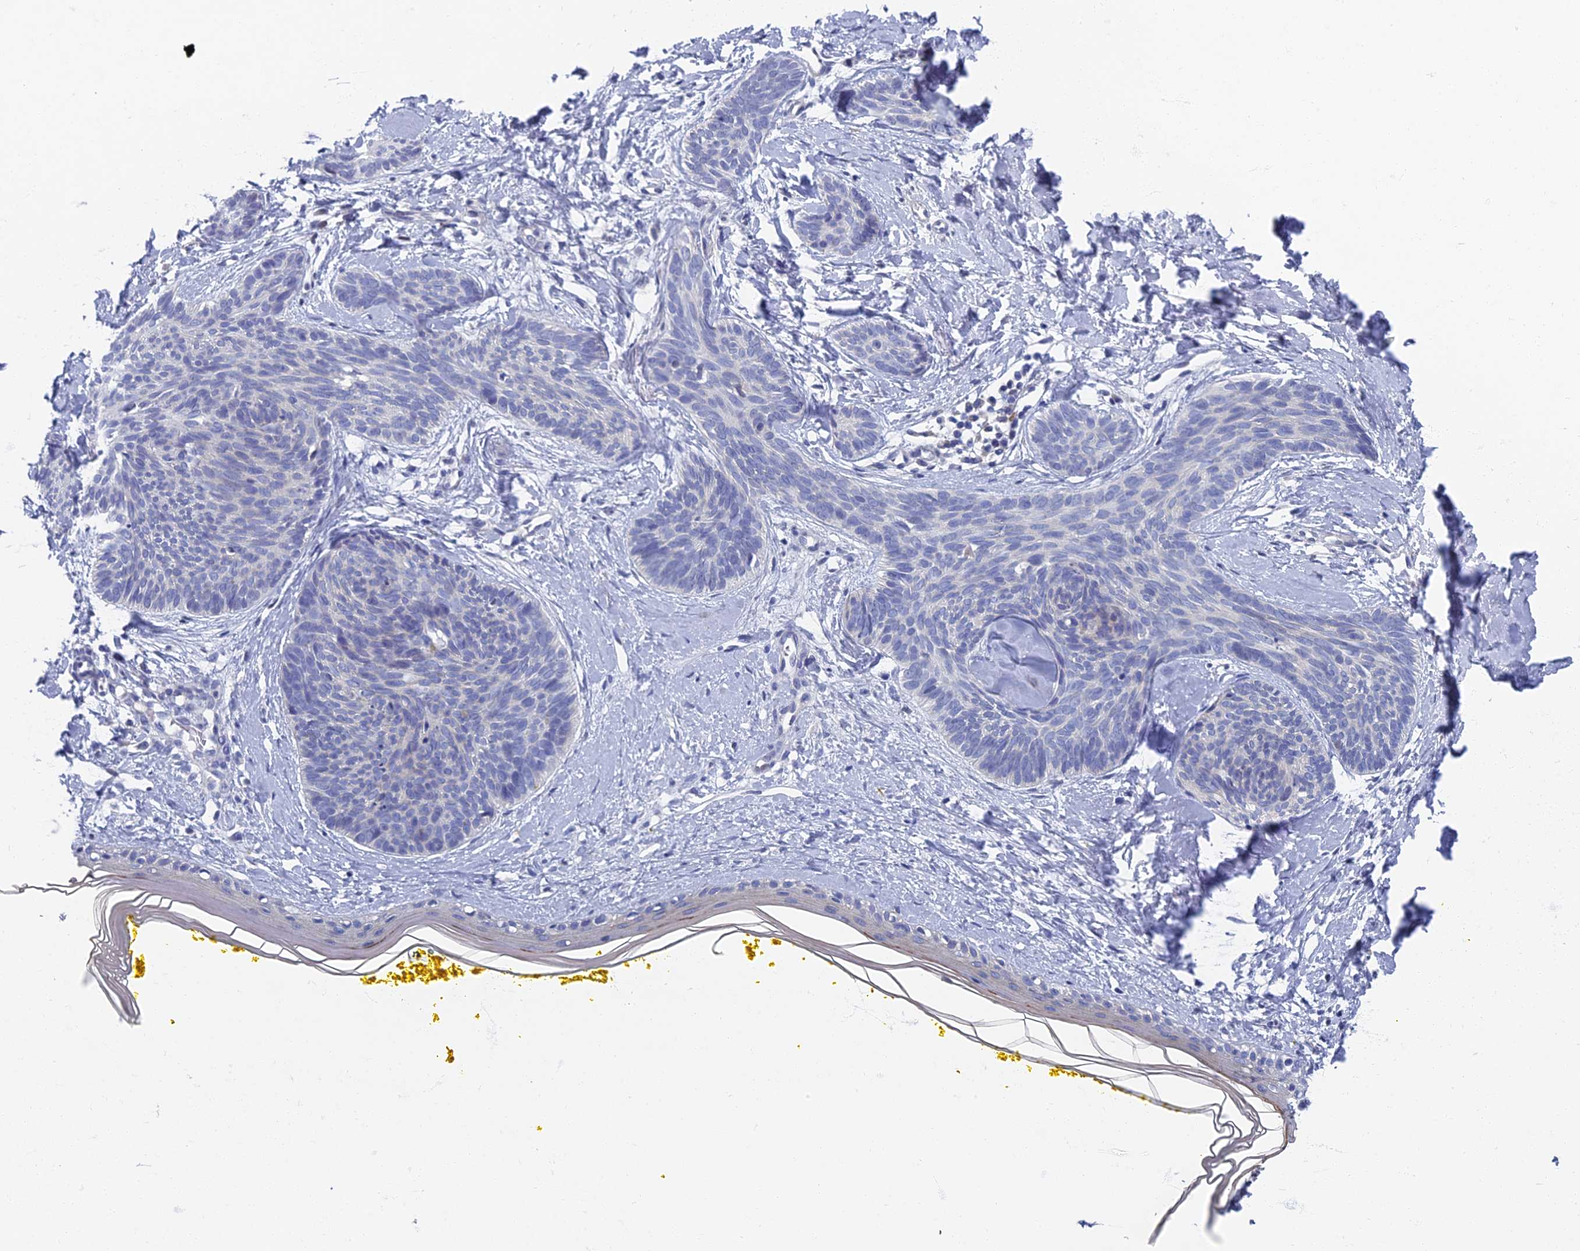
{"staining": {"intensity": "negative", "quantity": "none", "location": "none"}, "tissue": "skin cancer", "cell_type": "Tumor cells", "image_type": "cancer", "snomed": [{"axis": "morphology", "description": "Basal cell carcinoma"}, {"axis": "topography", "description": "Skin"}], "caption": "Immunohistochemistry micrograph of neoplastic tissue: basal cell carcinoma (skin) stained with DAB (3,3'-diaminobenzidine) displays no significant protein expression in tumor cells.", "gene": "SPIN4", "patient": {"sex": "female", "age": 81}}